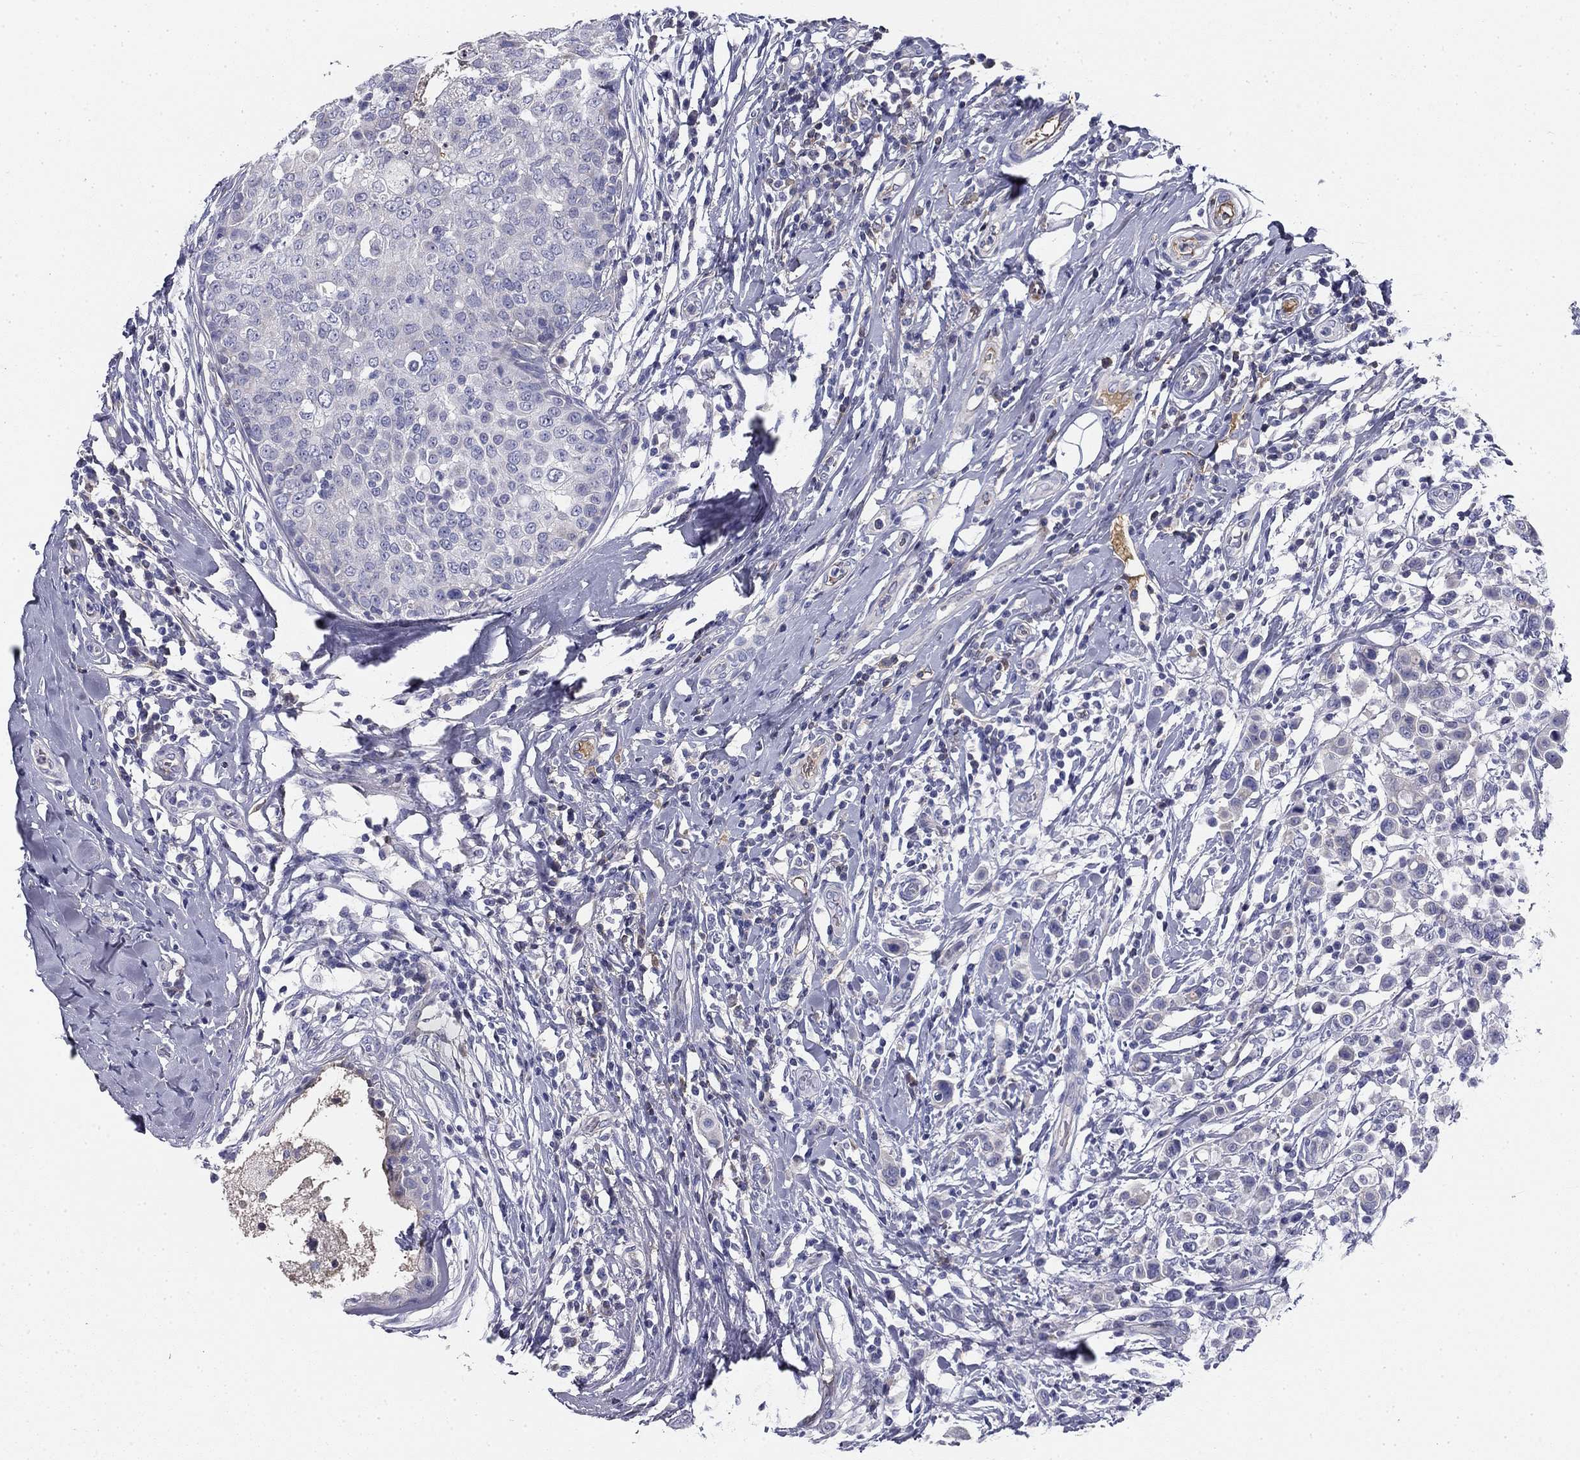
{"staining": {"intensity": "negative", "quantity": "none", "location": "none"}, "tissue": "breast cancer", "cell_type": "Tumor cells", "image_type": "cancer", "snomed": [{"axis": "morphology", "description": "Duct carcinoma"}, {"axis": "topography", "description": "Breast"}], "caption": "IHC photomicrograph of neoplastic tissue: breast cancer stained with DAB exhibits no significant protein staining in tumor cells. Brightfield microscopy of immunohistochemistry stained with DAB (brown) and hematoxylin (blue), captured at high magnification.", "gene": "CPLX4", "patient": {"sex": "female", "age": 27}}